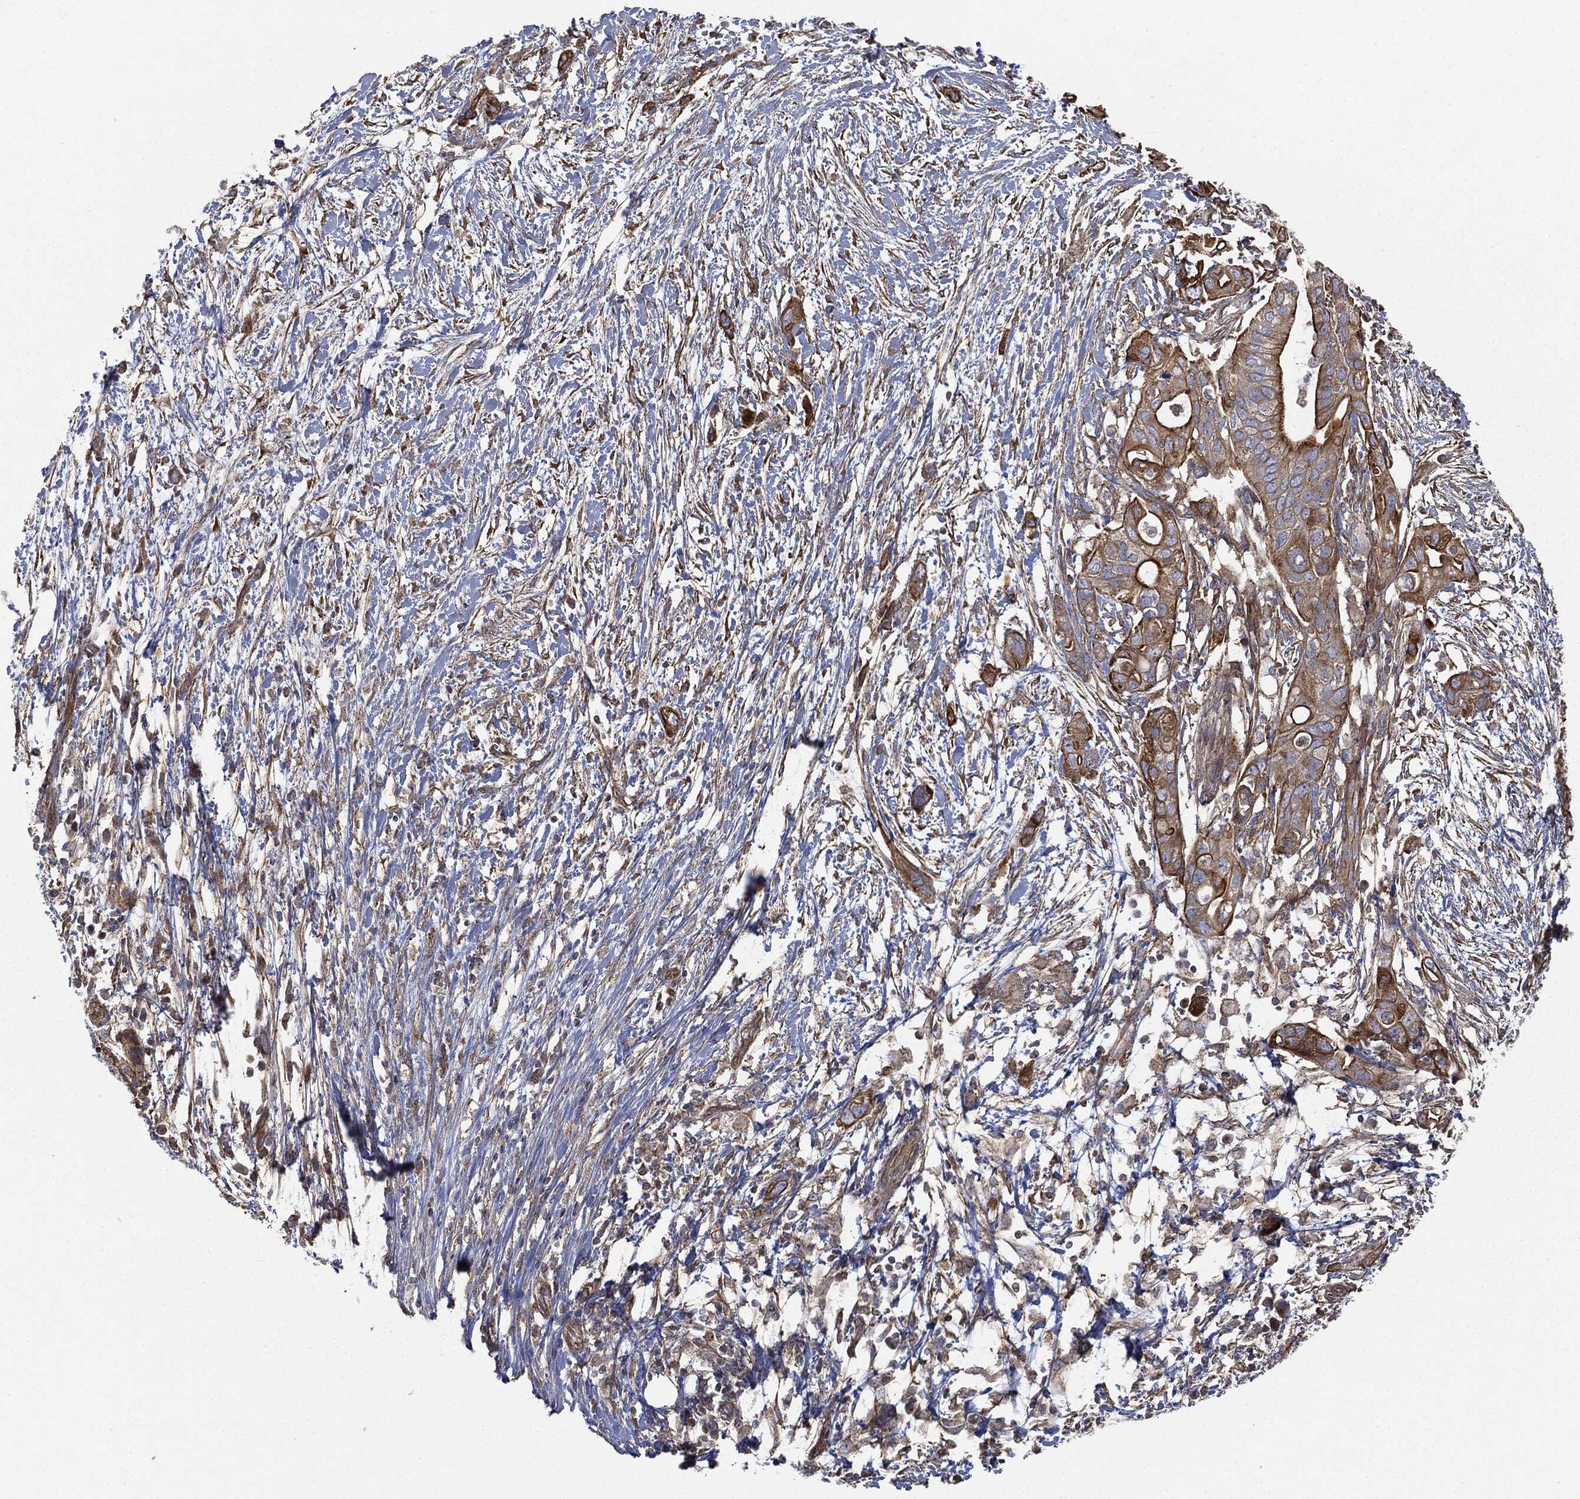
{"staining": {"intensity": "strong", "quantity": ">75%", "location": "cytoplasmic/membranous"}, "tissue": "pancreatic cancer", "cell_type": "Tumor cells", "image_type": "cancer", "snomed": [{"axis": "morphology", "description": "Adenocarcinoma, NOS"}, {"axis": "topography", "description": "Pancreas"}], "caption": "DAB immunohistochemical staining of human pancreatic cancer (adenocarcinoma) shows strong cytoplasmic/membranous protein staining in about >75% of tumor cells. (Stains: DAB (3,3'-diaminobenzidine) in brown, nuclei in blue, Microscopy: brightfield microscopy at high magnification).", "gene": "EPS15L1", "patient": {"sex": "female", "age": 72}}